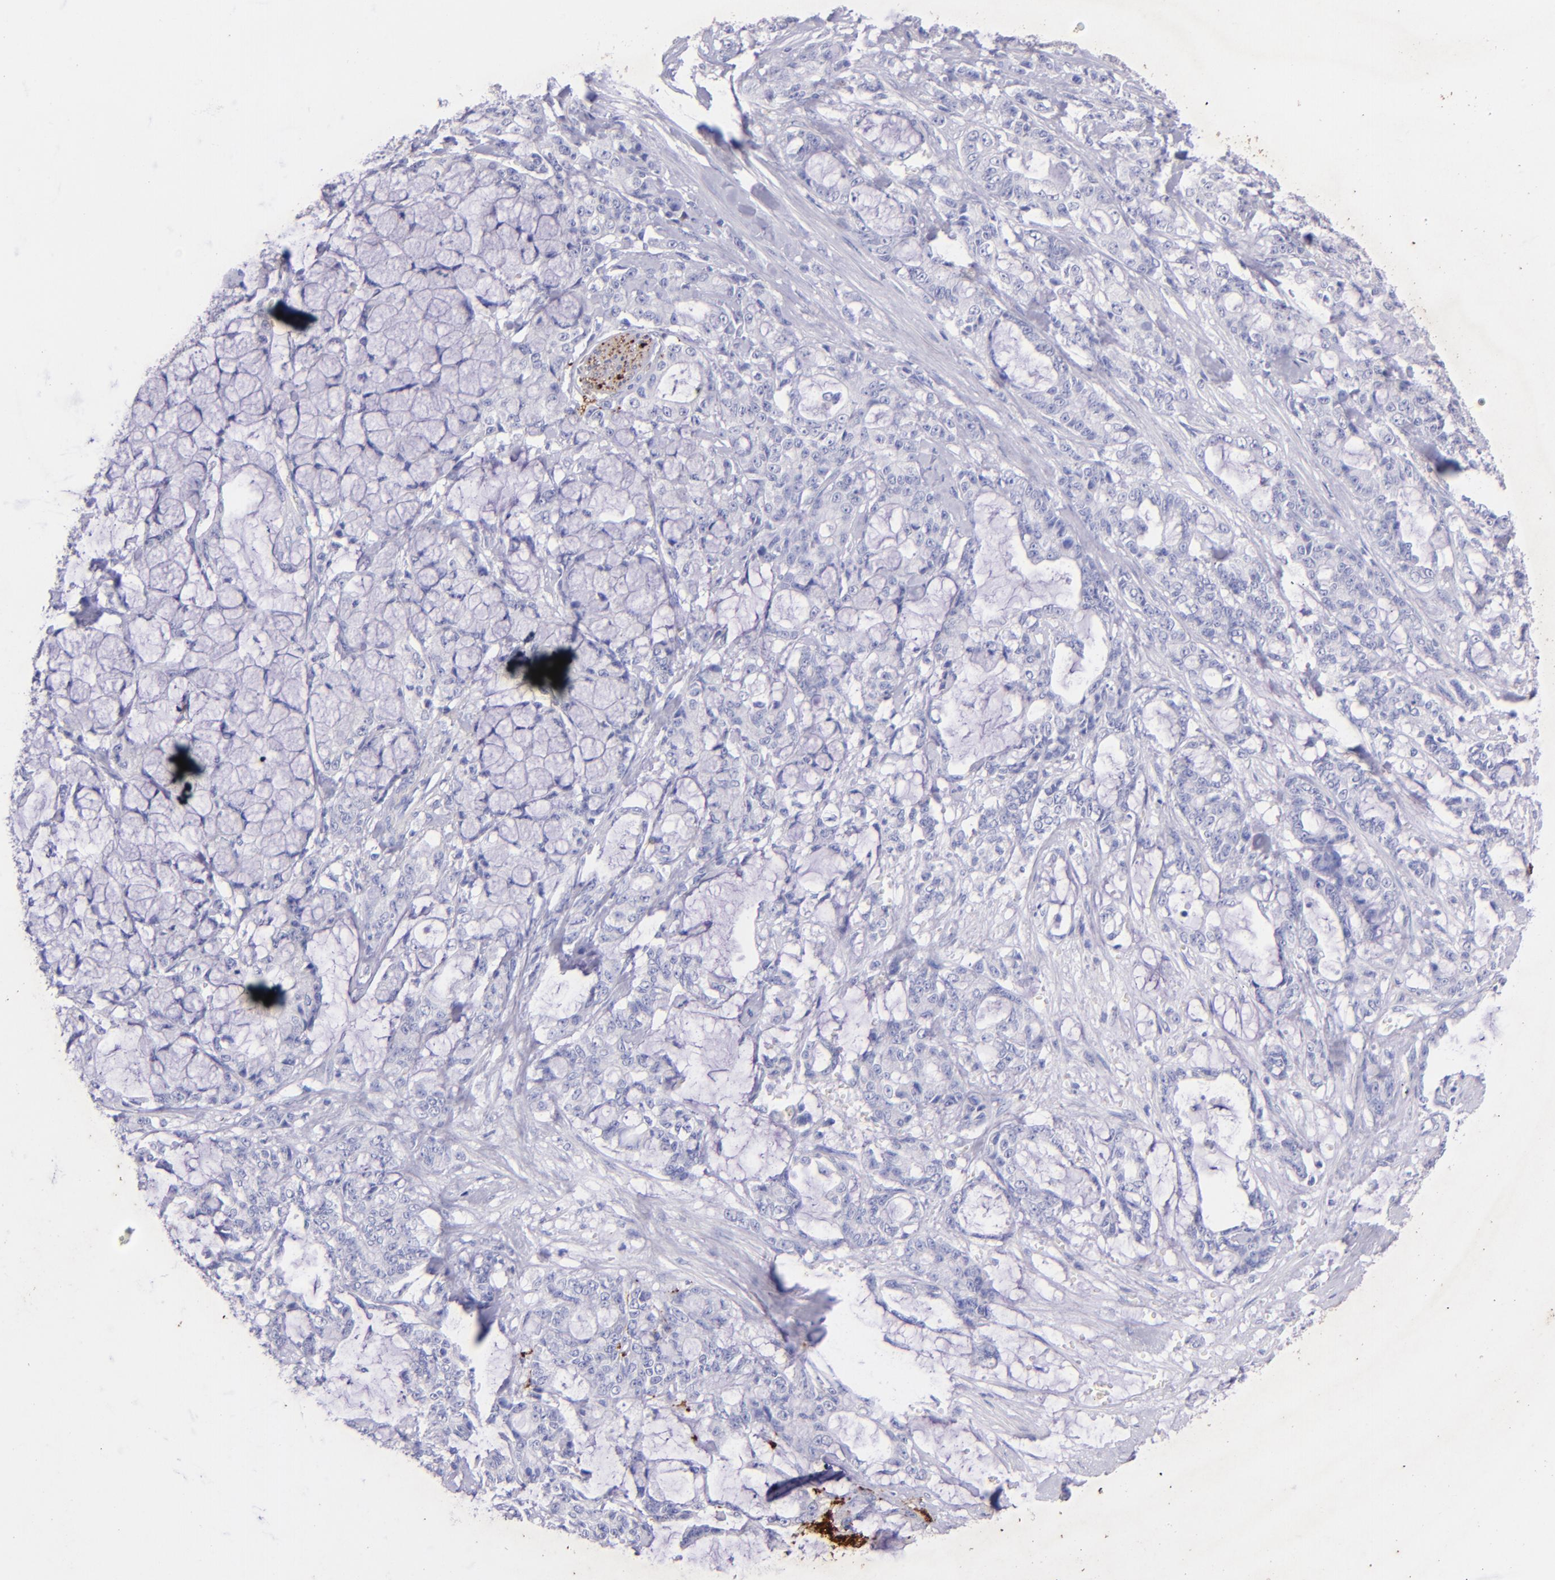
{"staining": {"intensity": "negative", "quantity": "none", "location": "none"}, "tissue": "pancreatic cancer", "cell_type": "Tumor cells", "image_type": "cancer", "snomed": [{"axis": "morphology", "description": "Adenocarcinoma, NOS"}, {"axis": "topography", "description": "Pancreas"}], "caption": "This histopathology image is of pancreatic adenocarcinoma stained with IHC to label a protein in brown with the nuclei are counter-stained blue. There is no expression in tumor cells.", "gene": "UCHL1", "patient": {"sex": "female", "age": 73}}